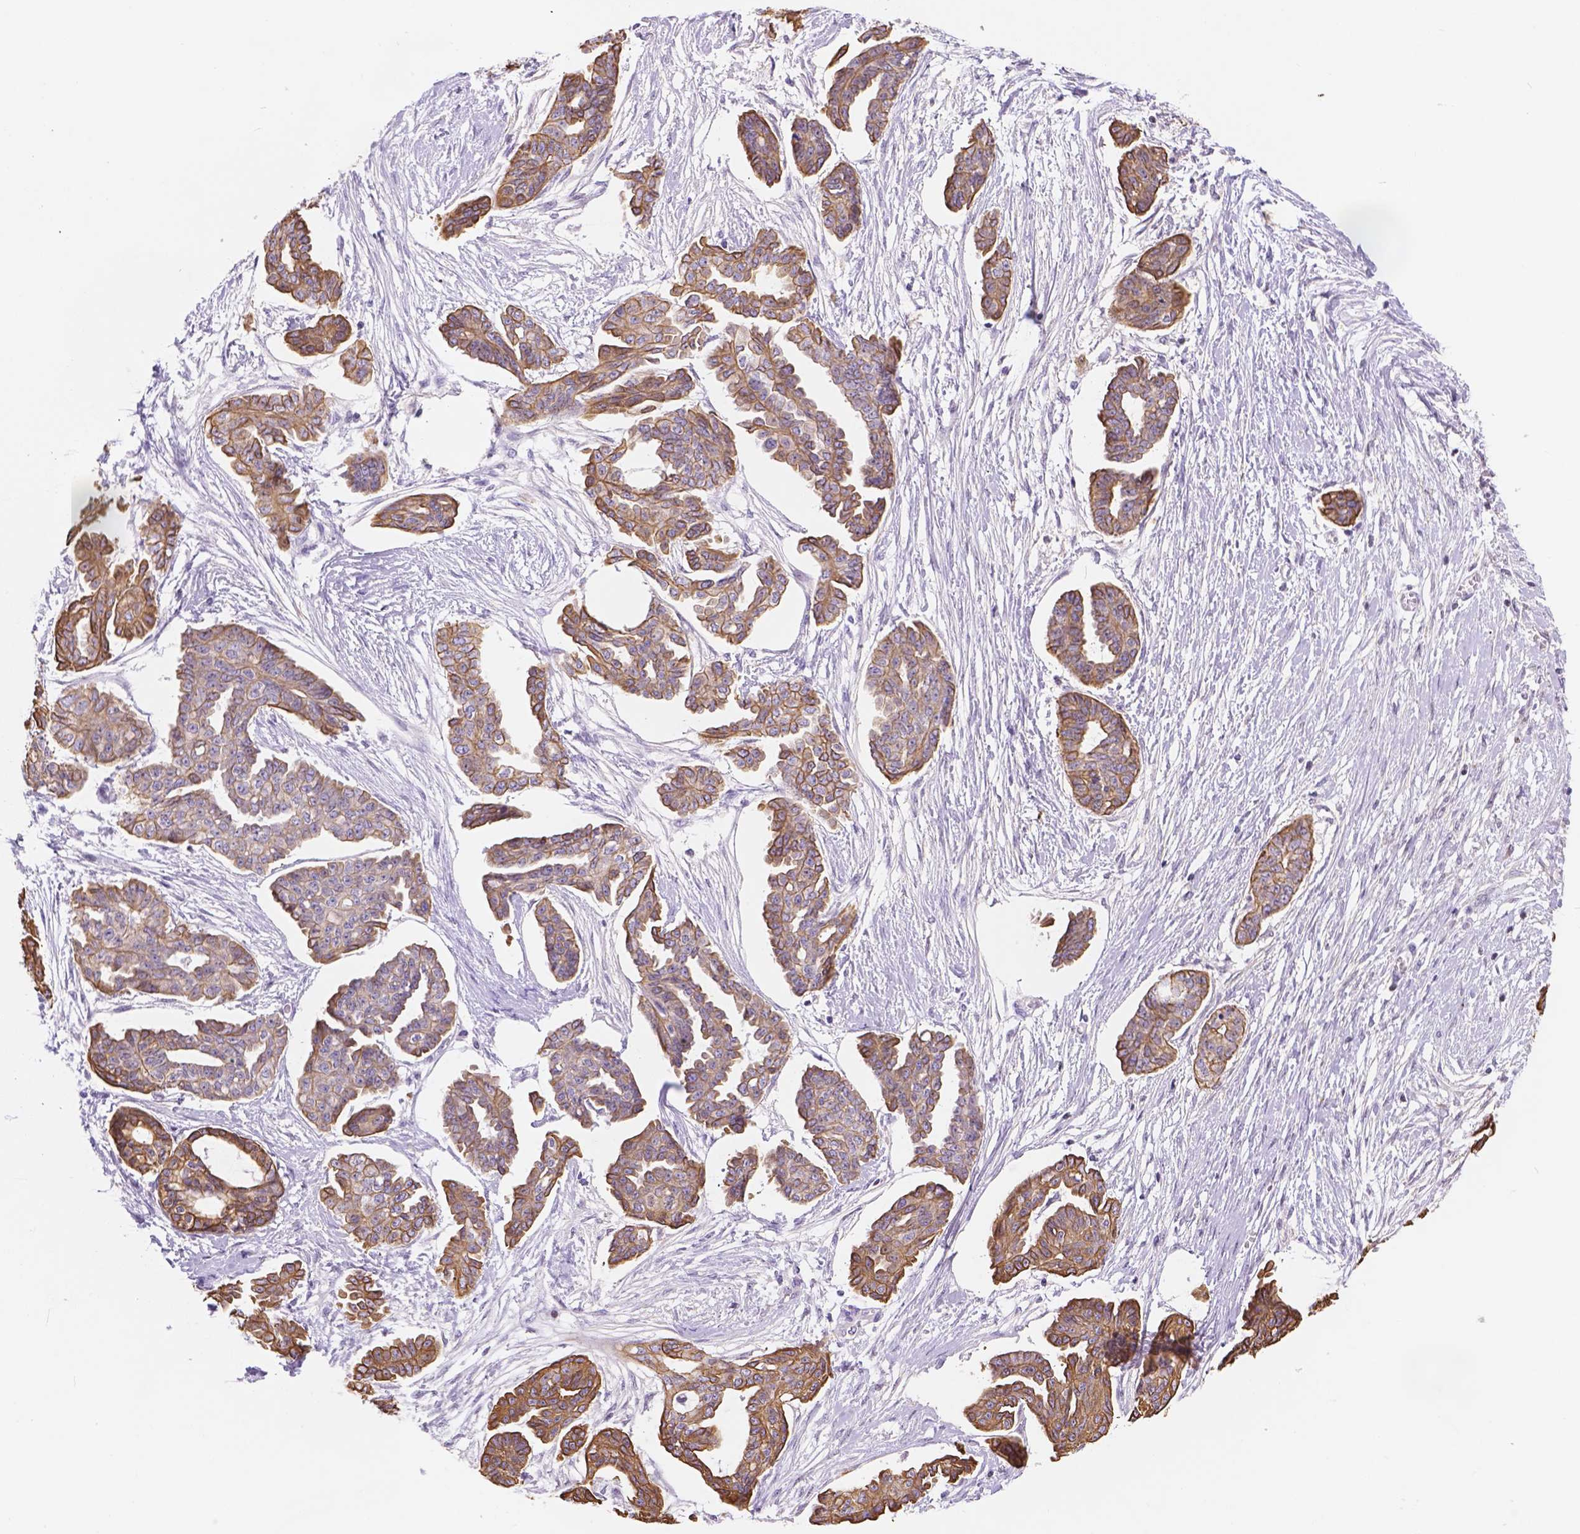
{"staining": {"intensity": "moderate", "quantity": ">75%", "location": "cytoplasmic/membranous"}, "tissue": "ovarian cancer", "cell_type": "Tumor cells", "image_type": "cancer", "snomed": [{"axis": "morphology", "description": "Cystadenocarcinoma, serous, NOS"}, {"axis": "topography", "description": "Ovary"}], "caption": "Tumor cells exhibit medium levels of moderate cytoplasmic/membranous expression in approximately >75% of cells in serous cystadenocarcinoma (ovarian).", "gene": "DMWD", "patient": {"sex": "female", "age": 71}}